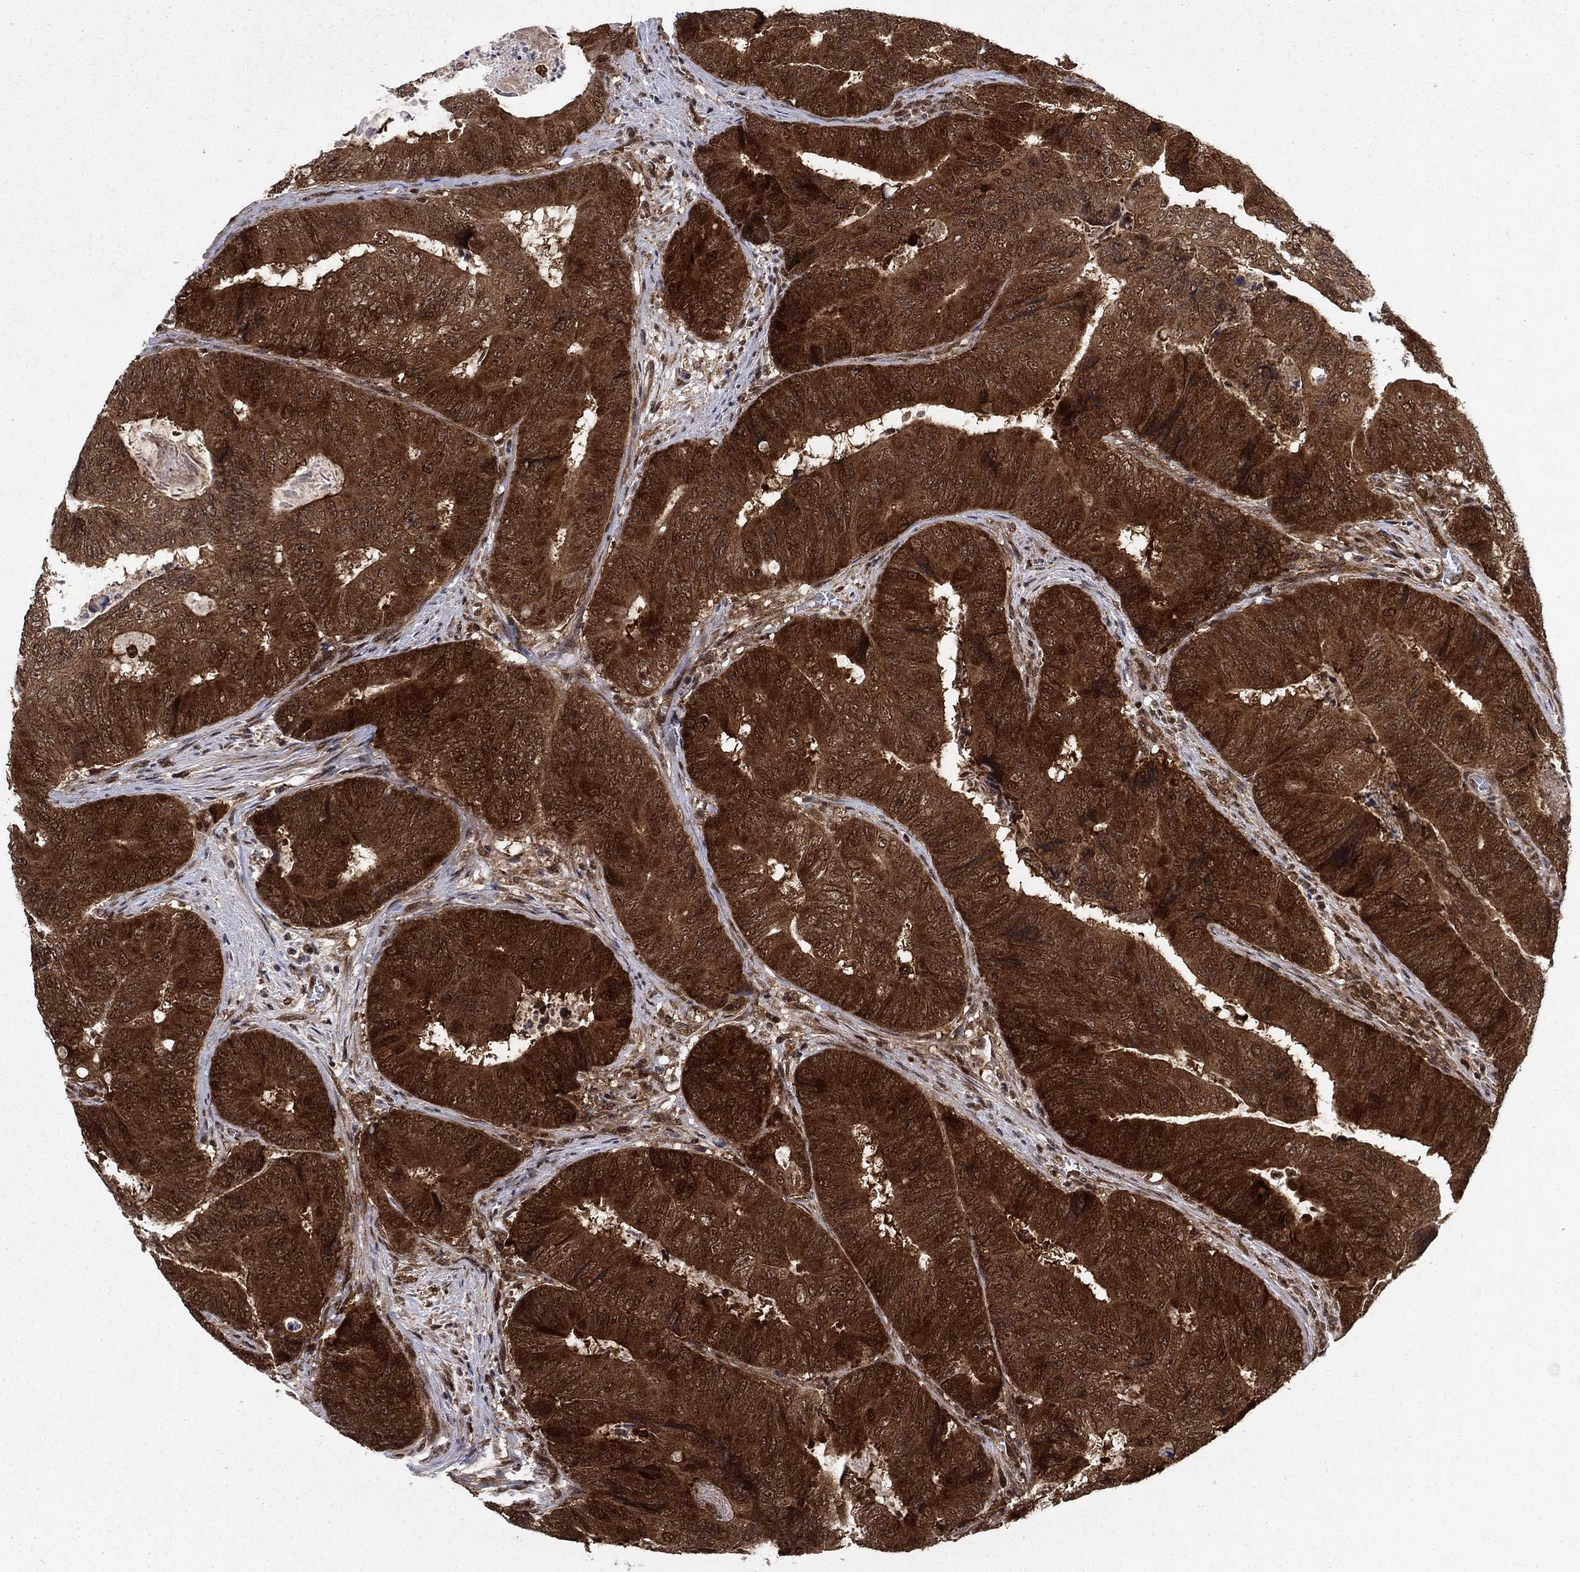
{"staining": {"intensity": "strong", "quantity": ">75%", "location": "cytoplasmic/membranous"}, "tissue": "colorectal cancer", "cell_type": "Tumor cells", "image_type": "cancer", "snomed": [{"axis": "morphology", "description": "Adenocarcinoma, NOS"}, {"axis": "topography", "description": "Colon"}], "caption": "A brown stain shows strong cytoplasmic/membranous staining of a protein in human adenocarcinoma (colorectal) tumor cells. (DAB (3,3'-diaminobenzidine) IHC, brown staining for protein, blue staining for nuclei).", "gene": "DNAJA1", "patient": {"sex": "female", "age": 48}}